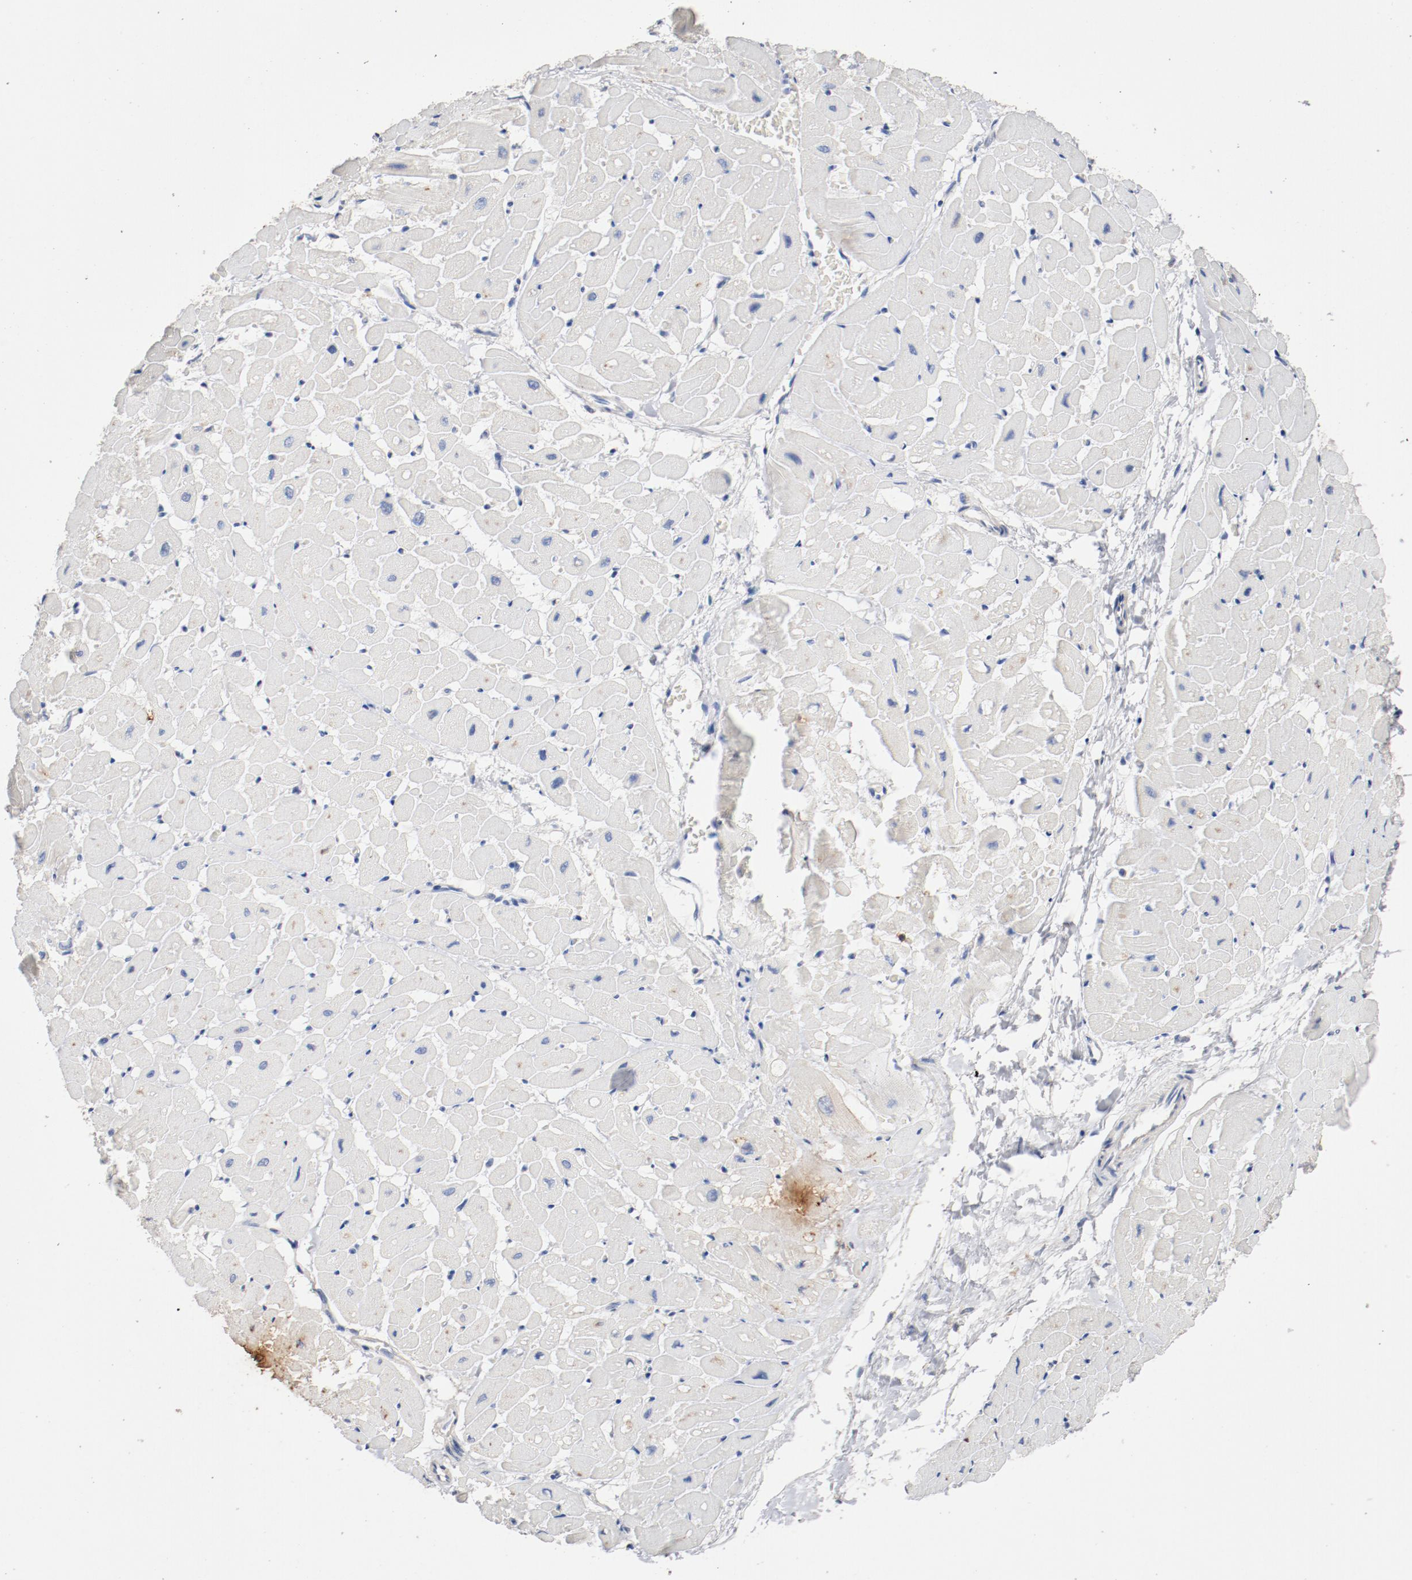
{"staining": {"intensity": "negative", "quantity": "none", "location": "none"}, "tissue": "heart muscle", "cell_type": "Cardiomyocytes", "image_type": "normal", "snomed": [{"axis": "morphology", "description": "Normal tissue, NOS"}, {"axis": "topography", "description": "Heart"}], "caption": "This is a micrograph of IHC staining of benign heart muscle, which shows no positivity in cardiomyocytes. Brightfield microscopy of immunohistochemistry (IHC) stained with DAB (3,3'-diaminobenzidine) (brown) and hematoxylin (blue), captured at high magnification.", "gene": "CD247", "patient": {"sex": "male", "age": 45}}